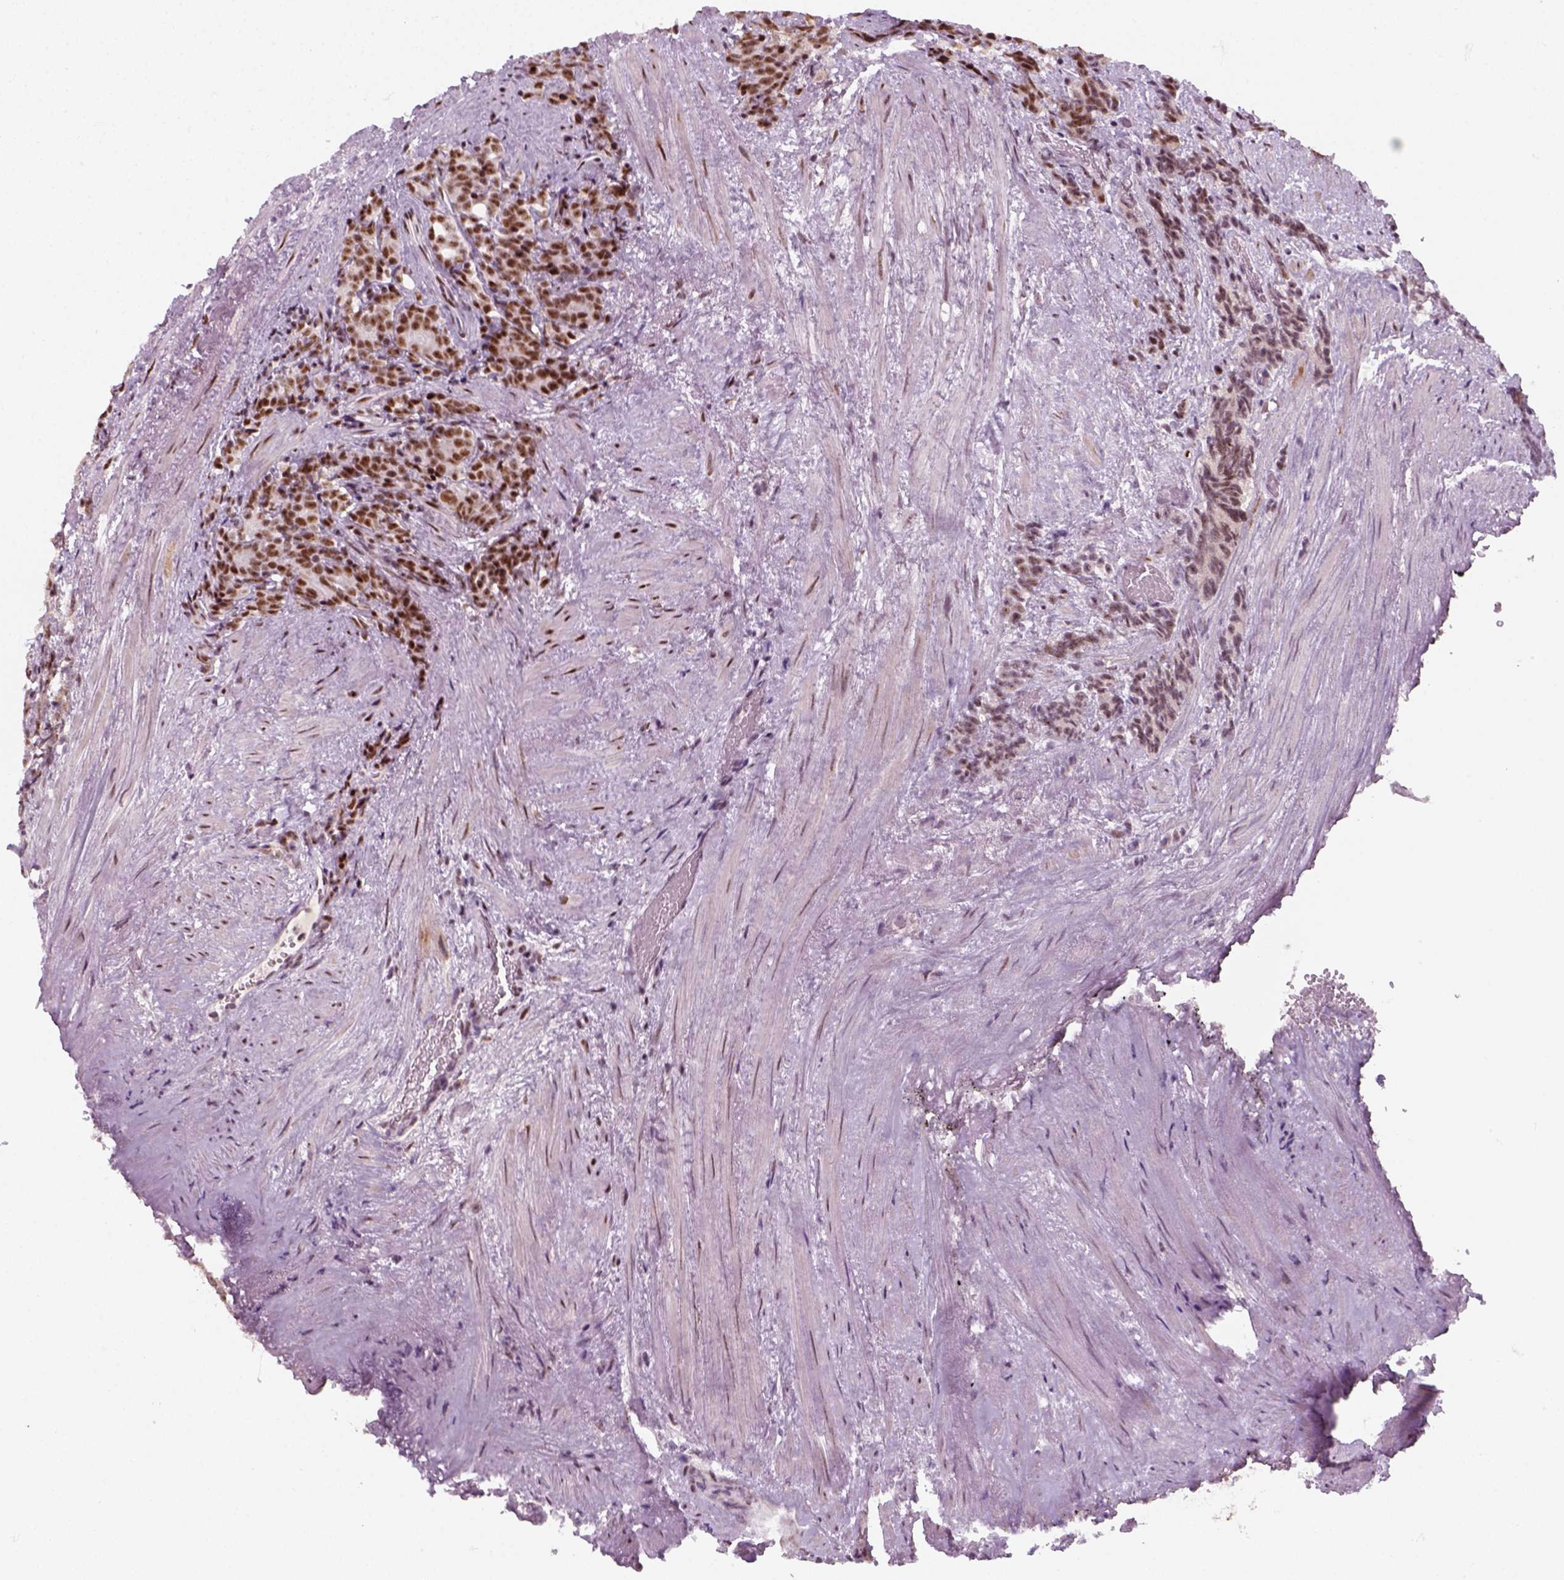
{"staining": {"intensity": "moderate", "quantity": ">75%", "location": "nuclear"}, "tissue": "prostate cancer", "cell_type": "Tumor cells", "image_type": "cancer", "snomed": [{"axis": "morphology", "description": "Adenocarcinoma, High grade"}, {"axis": "topography", "description": "Prostate"}], "caption": "Protein staining of prostate high-grade adenocarcinoma tissue exhibits moderate nuclear expression in about >75% of tumor cells.", "gene": "GTF2F1", "patient": {"sex": "male", "age": 84}}